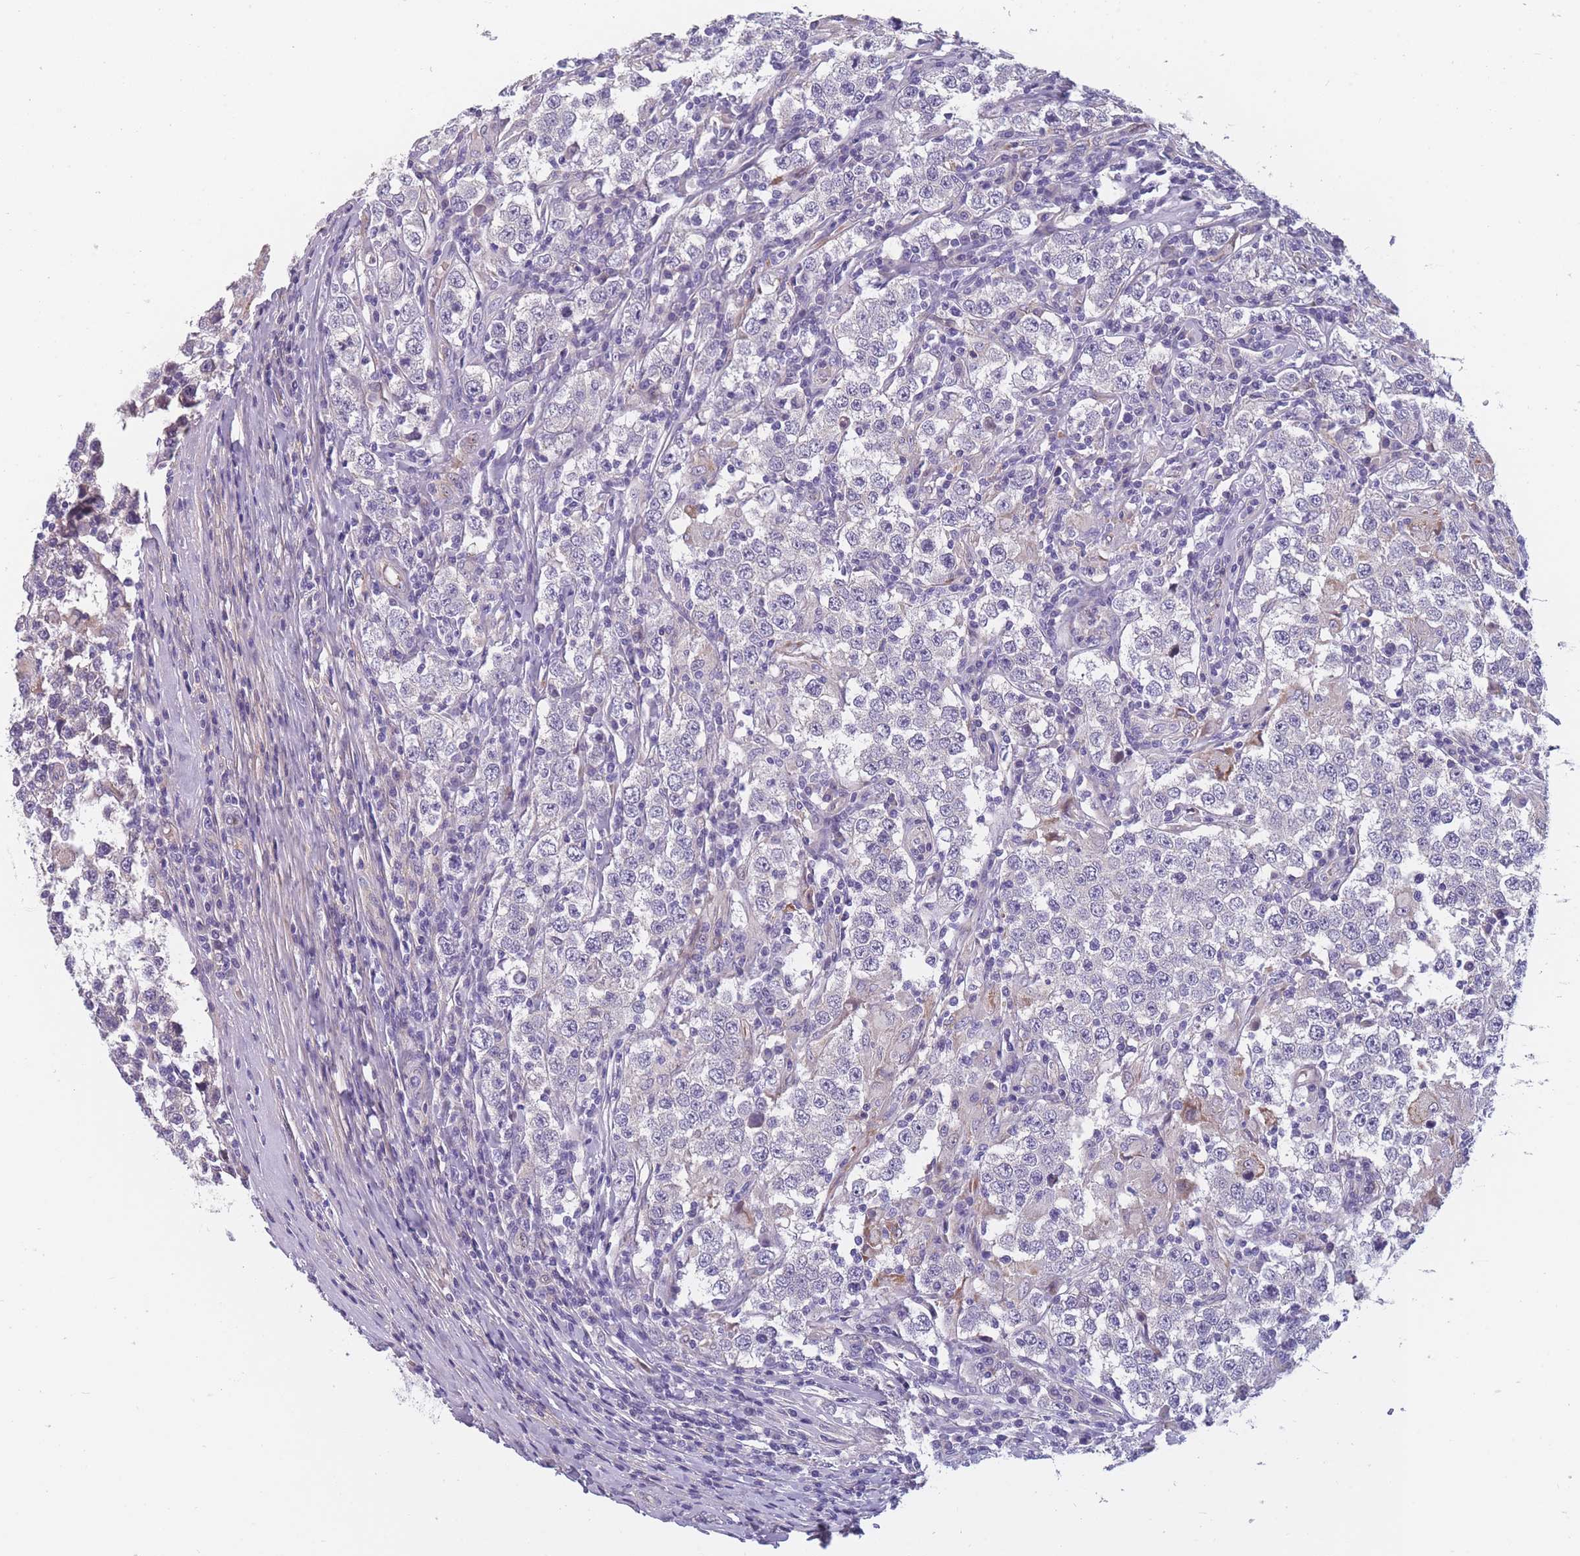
{"staining": {"intensity": "negative", "quantity": "none", "location": "none"}, "tissue": "testis cancer", "cell_type": "Tumor cells", "image_type": "cancer", "snomed": [{"axis": "morphology", "description": "Seminoma, NOS"}, {"axis": "morphology", "description": "Carcinoma, Embryonal, NOS"}, {"axis": "topography", "description": "Testis"}], "caption": "An immunohistochemistry histopathology image of testis cancer is shown. There is no staining in tumor cells of testis cancer.", "gene": "FAM83F", "patient": {"sex": "male", "age": 41}}